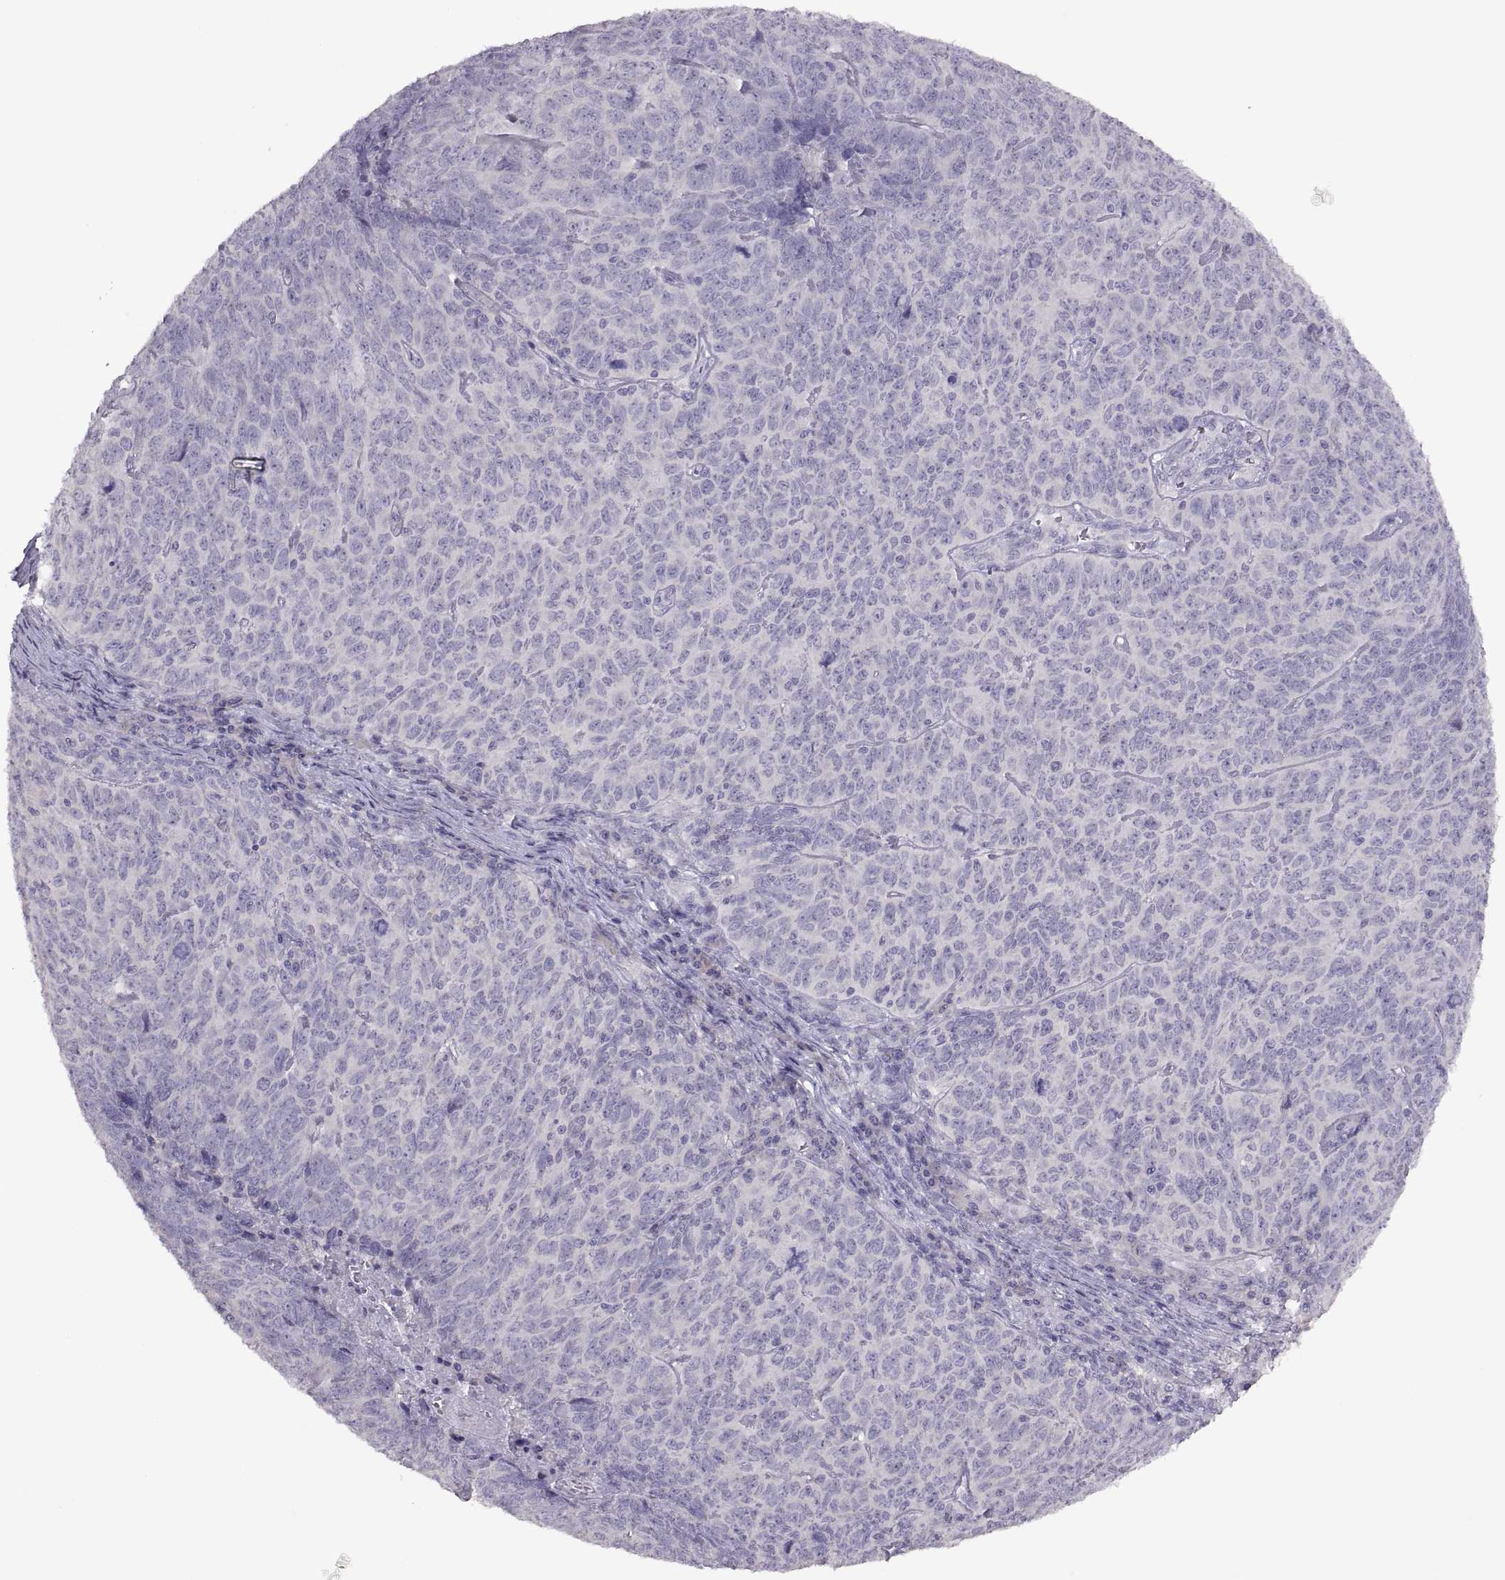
{"staining": {"intensity": "negative", "quantity": "none", "location": "none"}, "tissue": "skin cancer", "cell_type": "Tumor cells", "image_type": "cancer", "snomed": [{"axis": "morphology", "description": "Squamous cell carcinoma, NOS"}, {"axis": "topography", "description": "Skin"}, {"axis": "topography", "description": "Anal"}], "caption": "An immunohistochemistry histopathology image of skin cancer is shown. There is no staining in tumor cells of skin cancer.", "gene": "TBX19", "patient": {"sex": "female", "age": 51}}